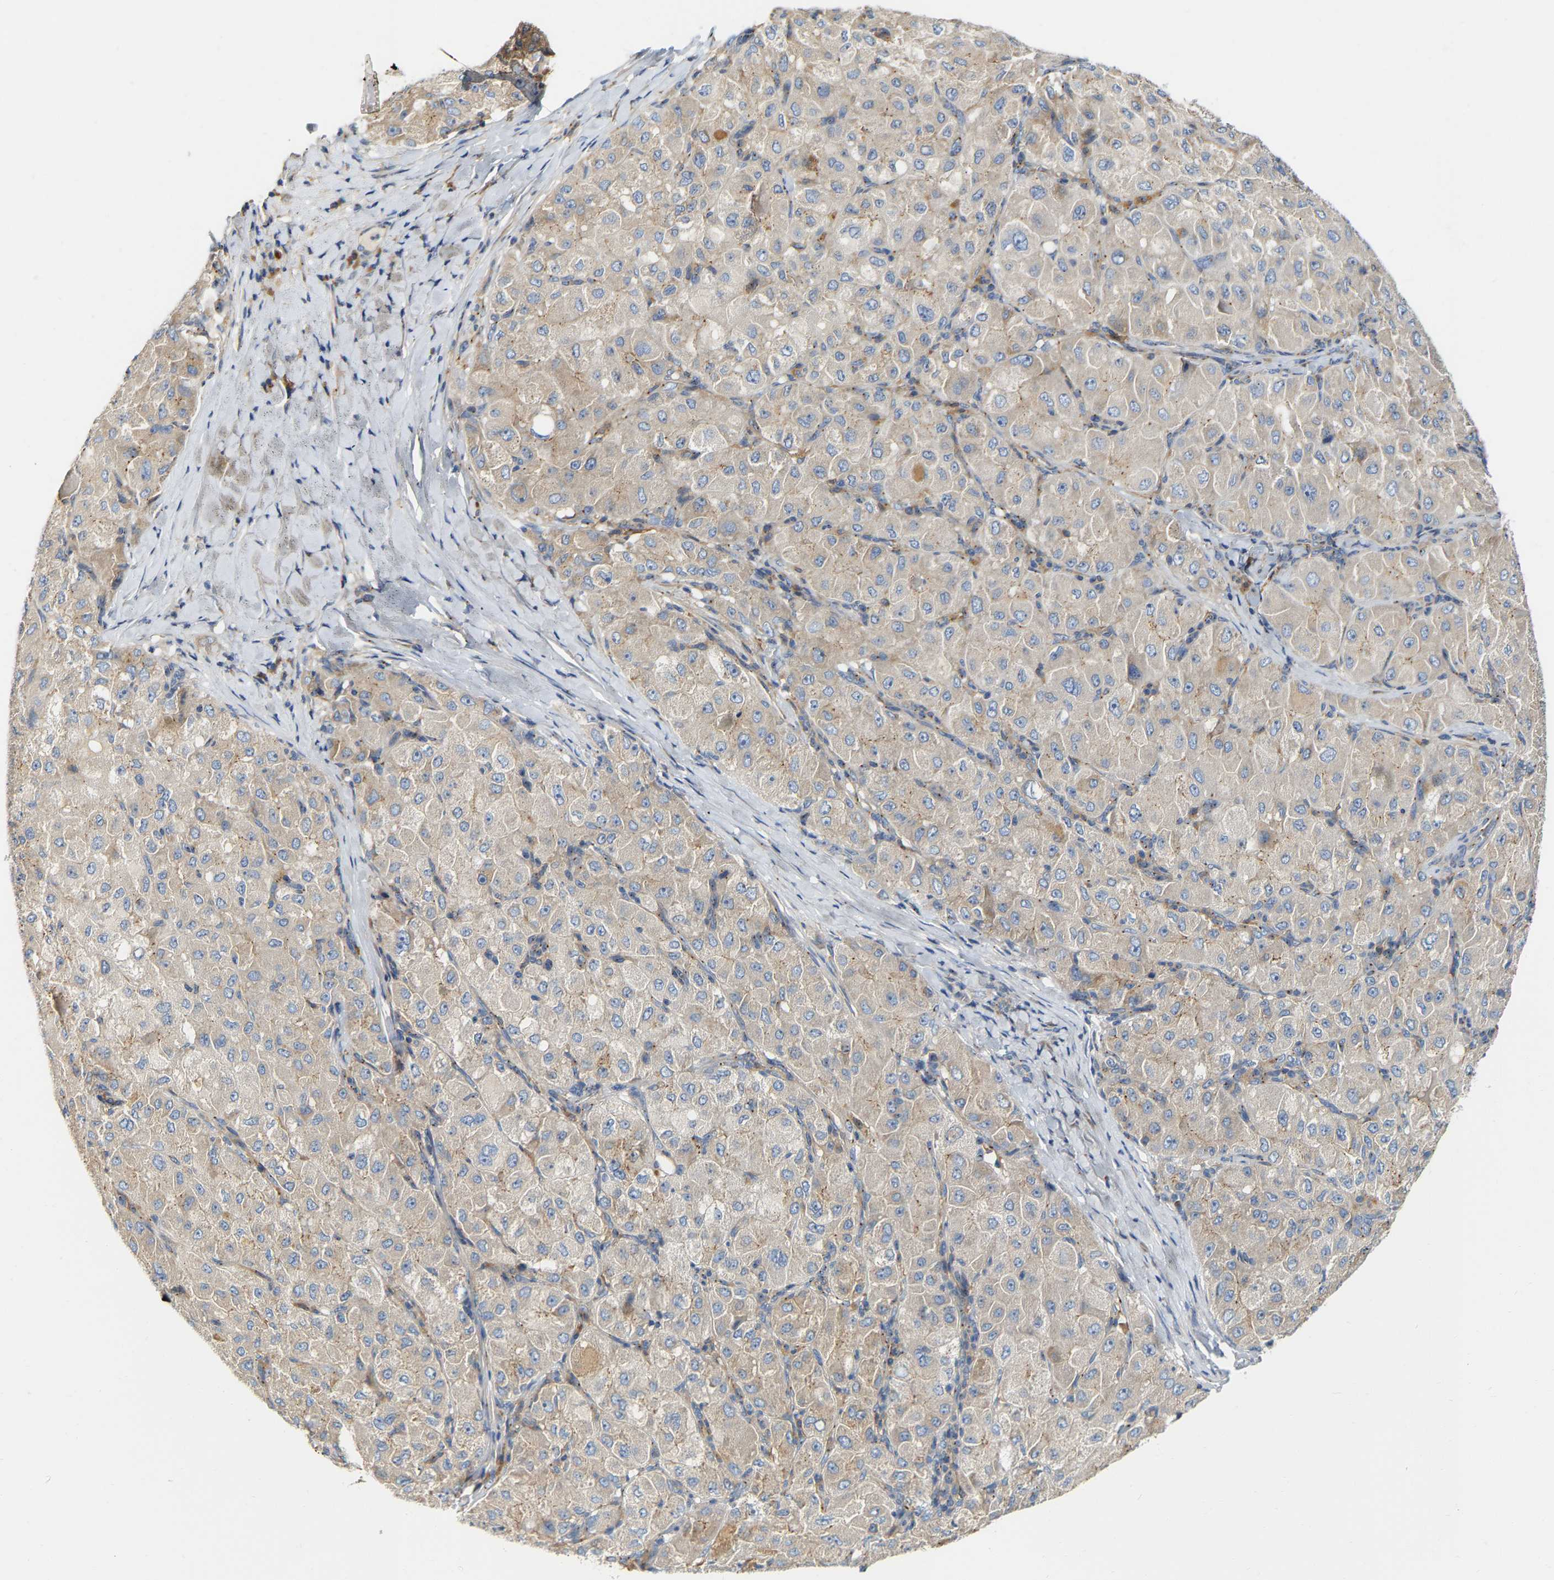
{"staining": {"intensity": "weak", "quantity": ">75%", "location": "cytoplasmic/membranous"}, "tissue": "liver cancer", "cell_type": "Tumor cells", "image_type": "cancer", "snomed": [{"axis": "morphology", "description": "Carcinoma, Hepatocellular, NOS"}, {"axis": "topography", "description": "Liver"}], "caption": "Liver hepatocellular carcinoma stained with a brown dye exhibits weak cytoplasmic/membranous positive positivity in approximately >75% of tumor cells.", "gene": "PCNT", "patient": {"sex": "male", "age": 80}}